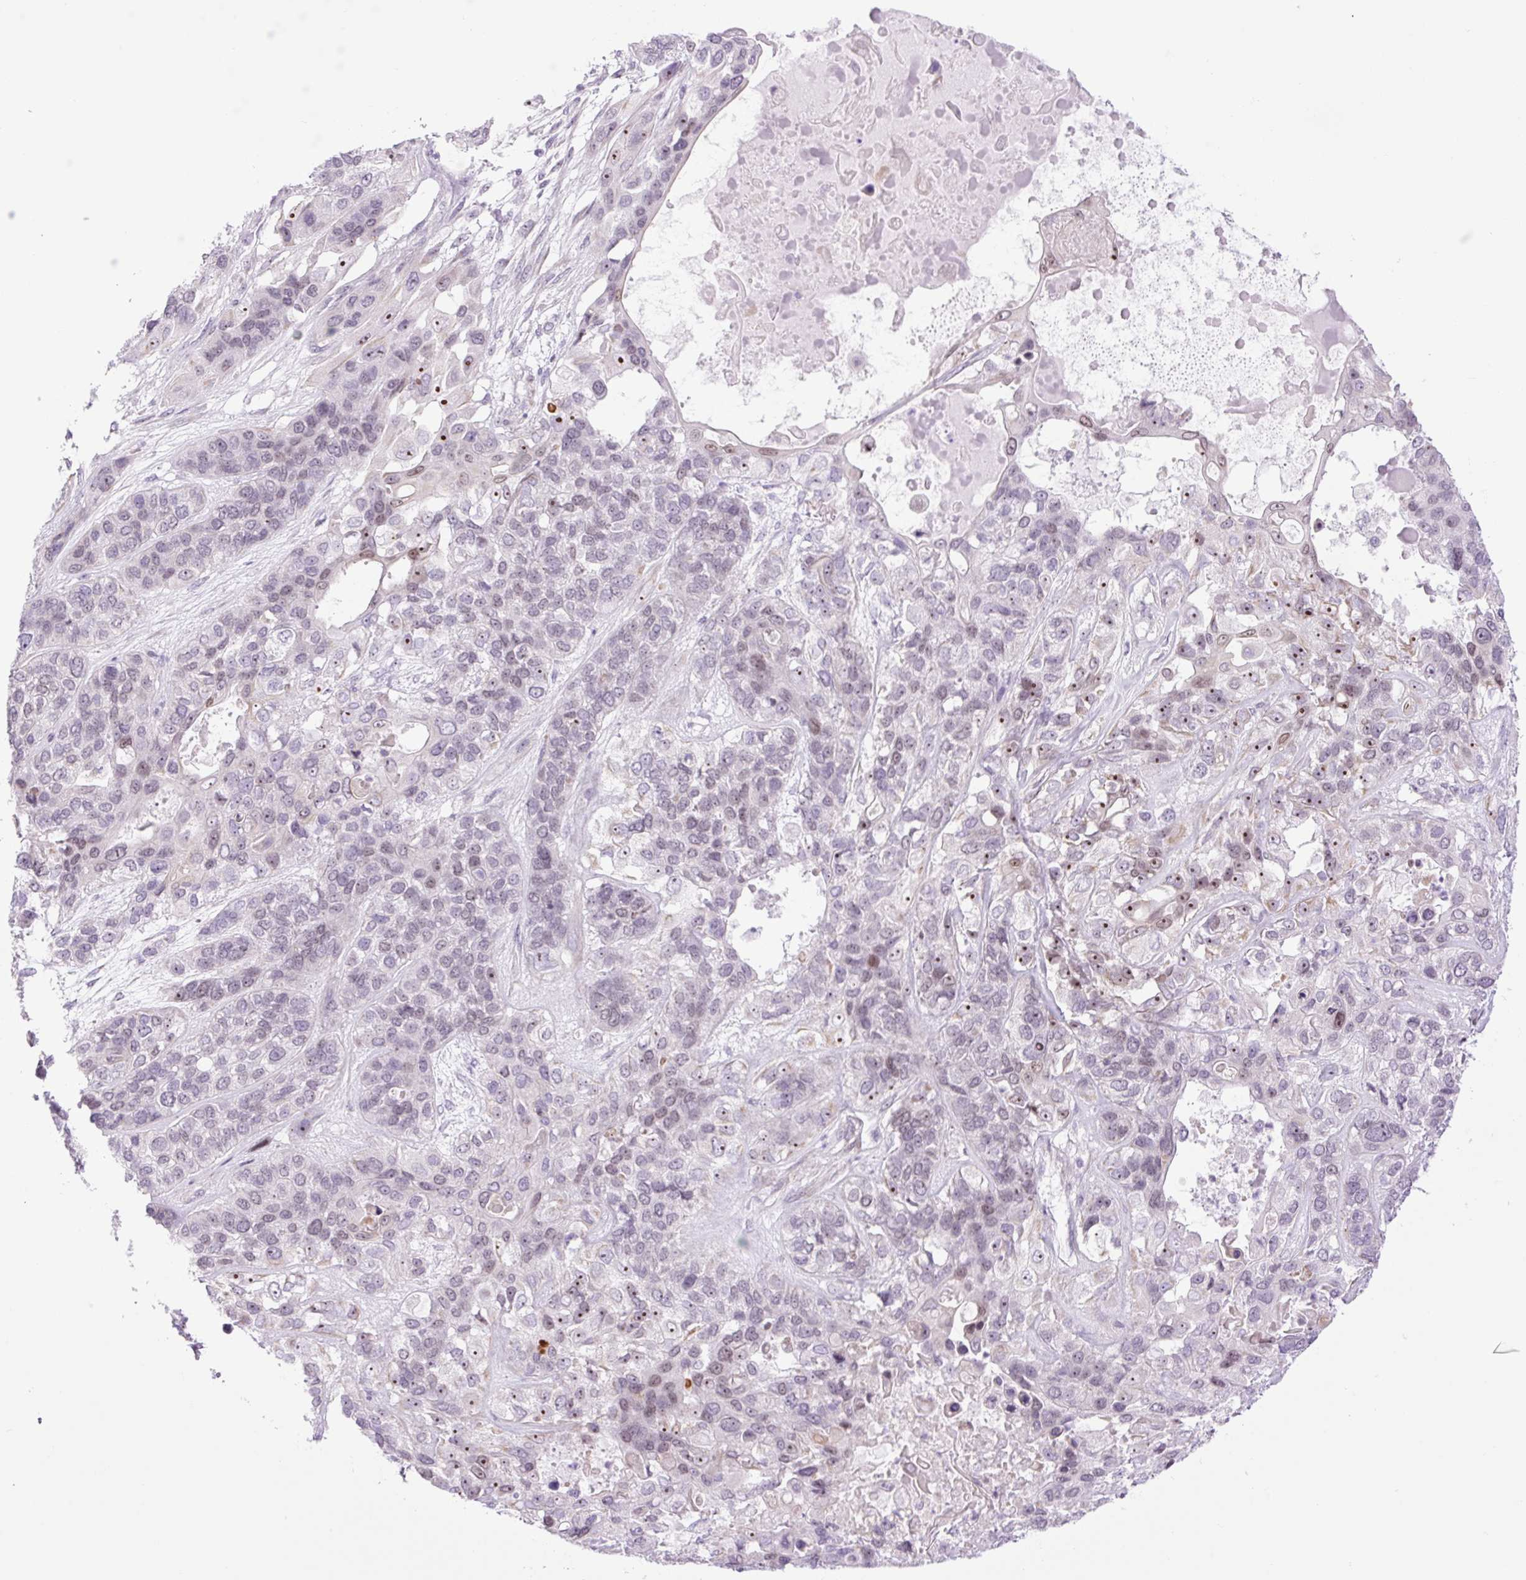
{"staining": {"intensity": "moderate", "quantity": "<25%", "location": "nuclear"}, "tissue": "lung cancer", "cell_type": "Tumor cells", "image_type": "cancer", "snomed": [{"axis": "morphology", "description": "Squamous cell carcinoma, NOS"}, {"axis": "topography", "description": "Lung"}], "caption": "Protein expression analysis of squamous cell carcinoma (lung) reveals moderate nuclear staining in approximately <25% of tumor cells.", "gene": "RRS1", "patient": {"sex": "female", "age": 70}}